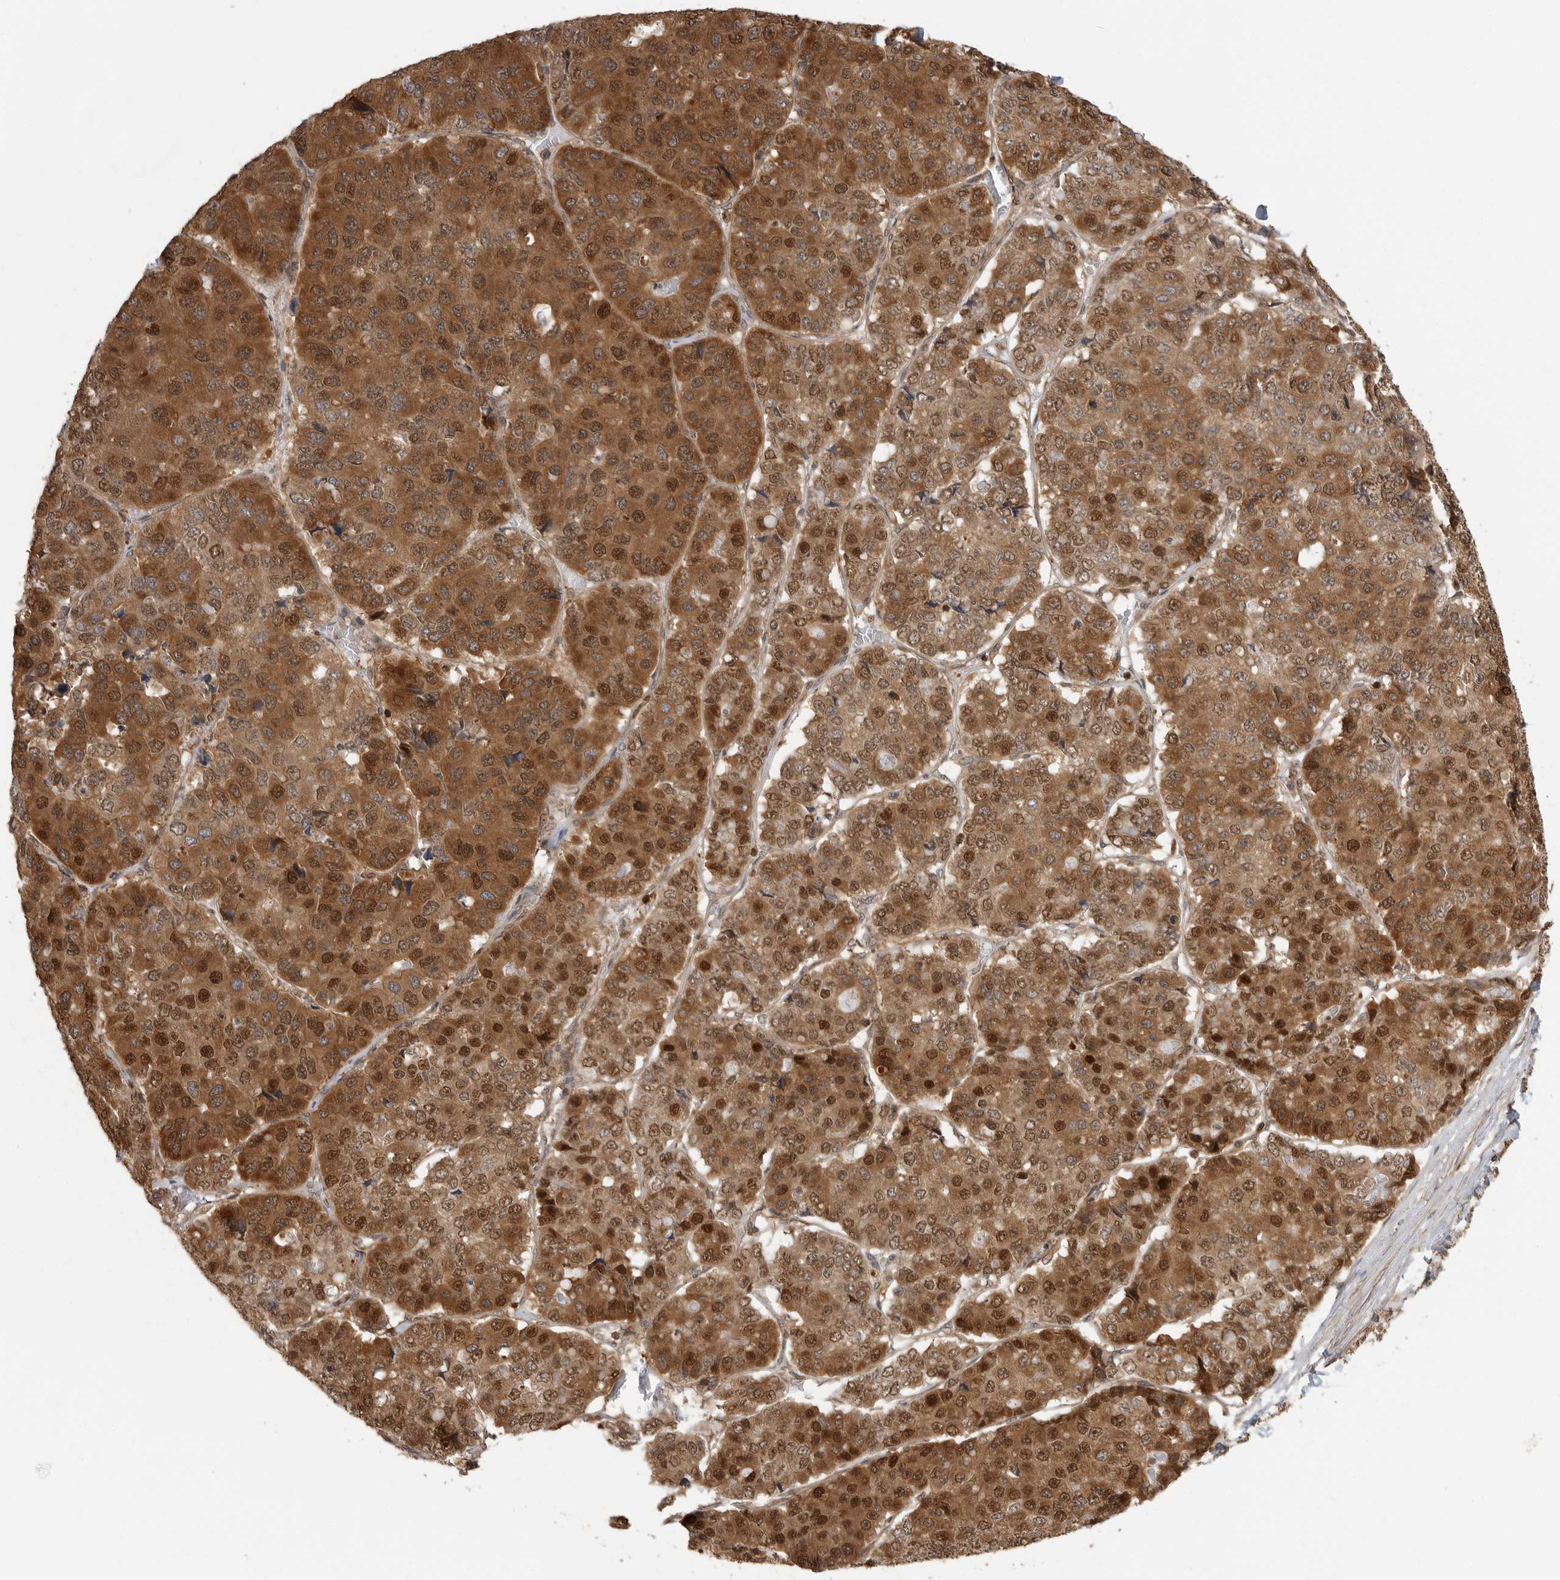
{"staining": {"intensity": "strong", "quantity": "25%-75%", "location": "cytoplasmic/membranous,nuclear"}, "tissue": "pancreatic cancer", "cell_type": "Tumor cells", "image_type": "cancer", "snomed": [{"axis": "morphology", "description": "Adenocarcinoma, NOS"}, {"axis": "topography", "description": "Pancreas"}], "caption": "Protein expression analysis of human adenocarcinoma (pancreatic) reveals strong cytoplasmic/membranous and nuclear staining in about 25%-75% of tumor cells.", "gene": "ERN1", "patient": {"sex": "male", "age": 50}}